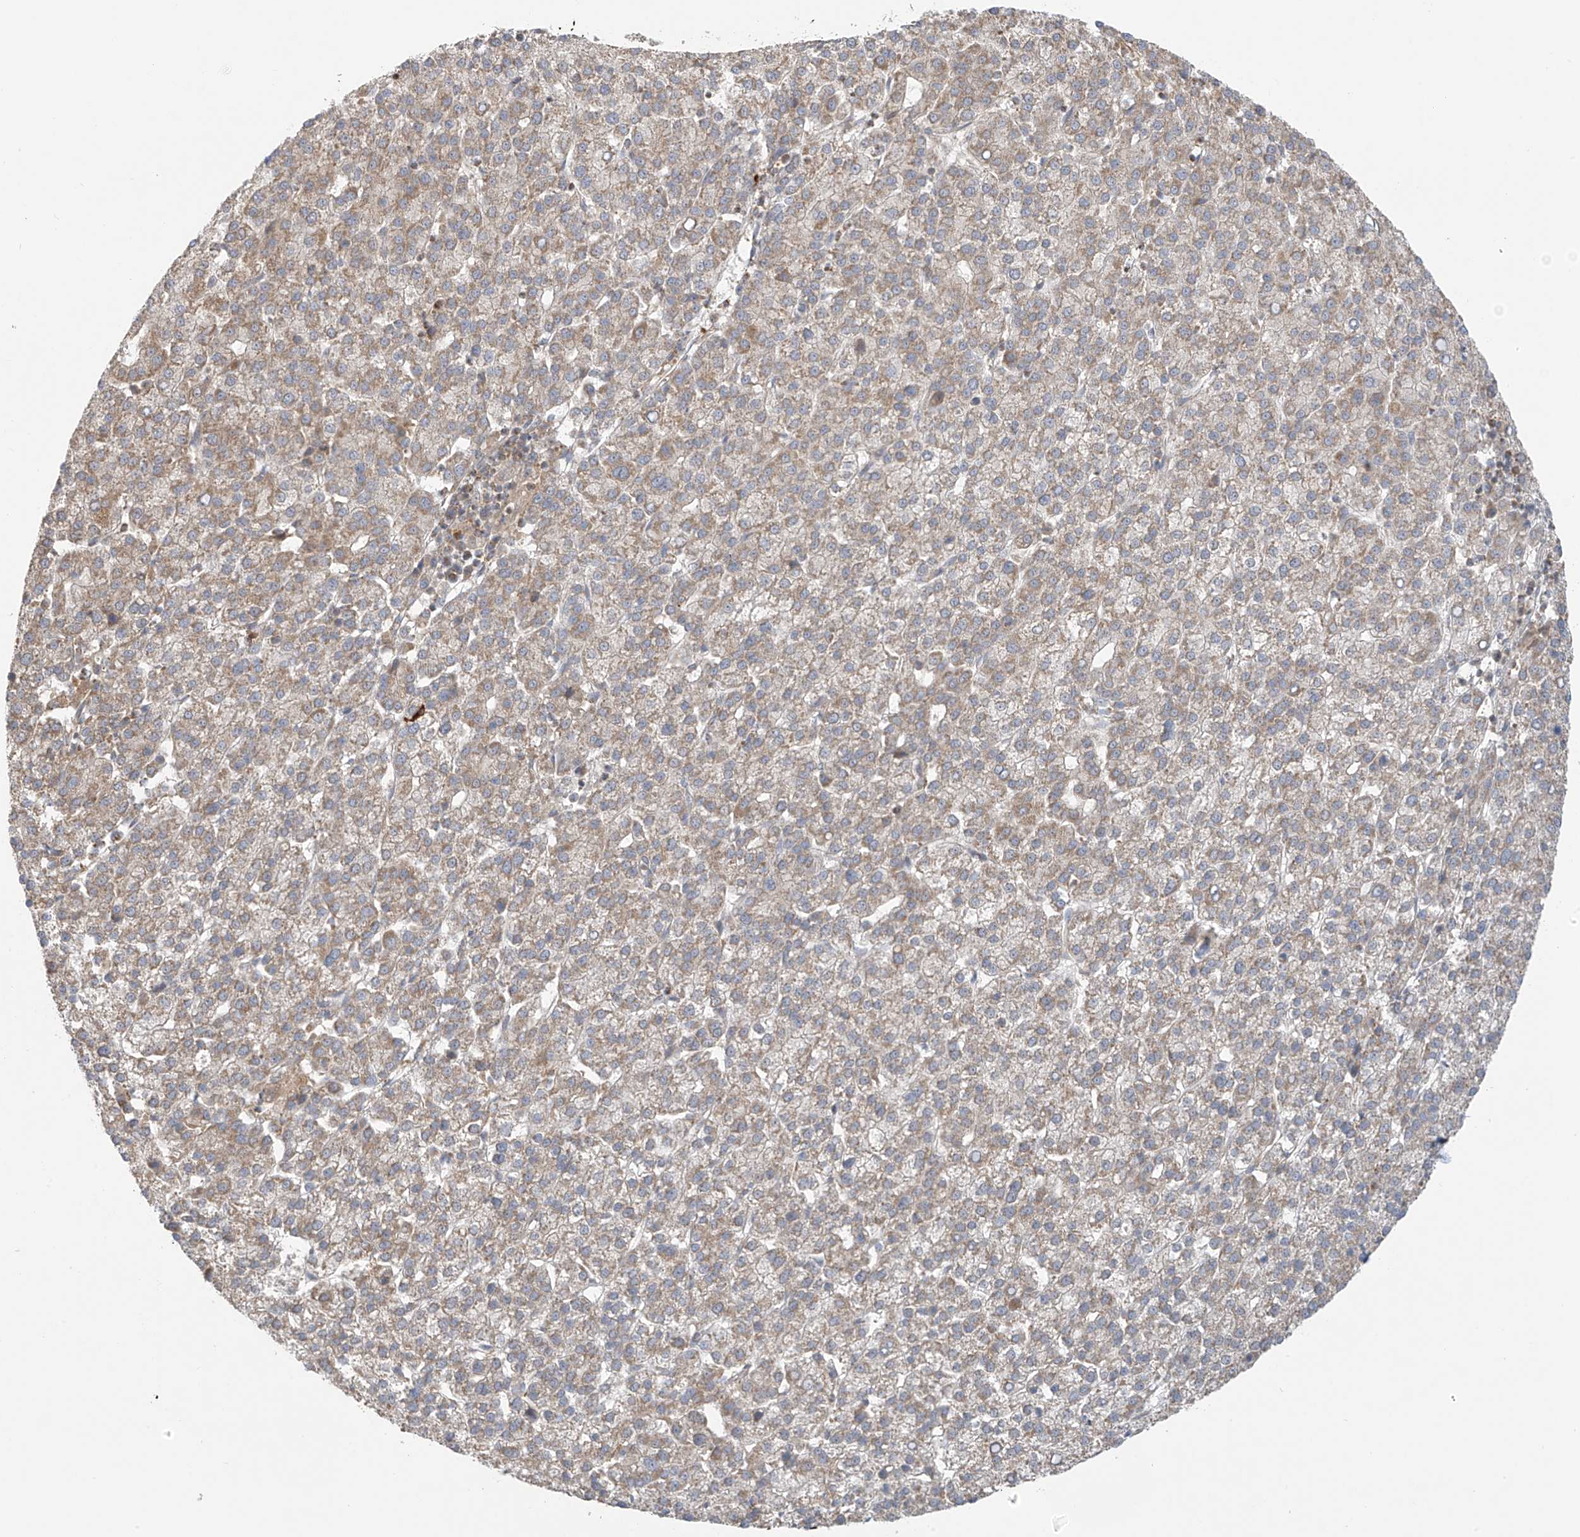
{"staining": {"intensity": "weak", "quantity": "25%-75%", "location": "cytoplasmic/membranous"}, "tissue": "liver cancer", "cell_type": "Tumor cells", "image_type": "cancer", "snomed": [{"axis": "morphology", "description": "Carcinoma, Hepatocellular, NOS"}, {"axis": "topography", "description": "Liver"}], "caption": "Liver cancer stained with a protein marker reveals weak staining in tumor cells.", "gene": "HDDC2", "patient": {"sex": "female", "age": 58}}